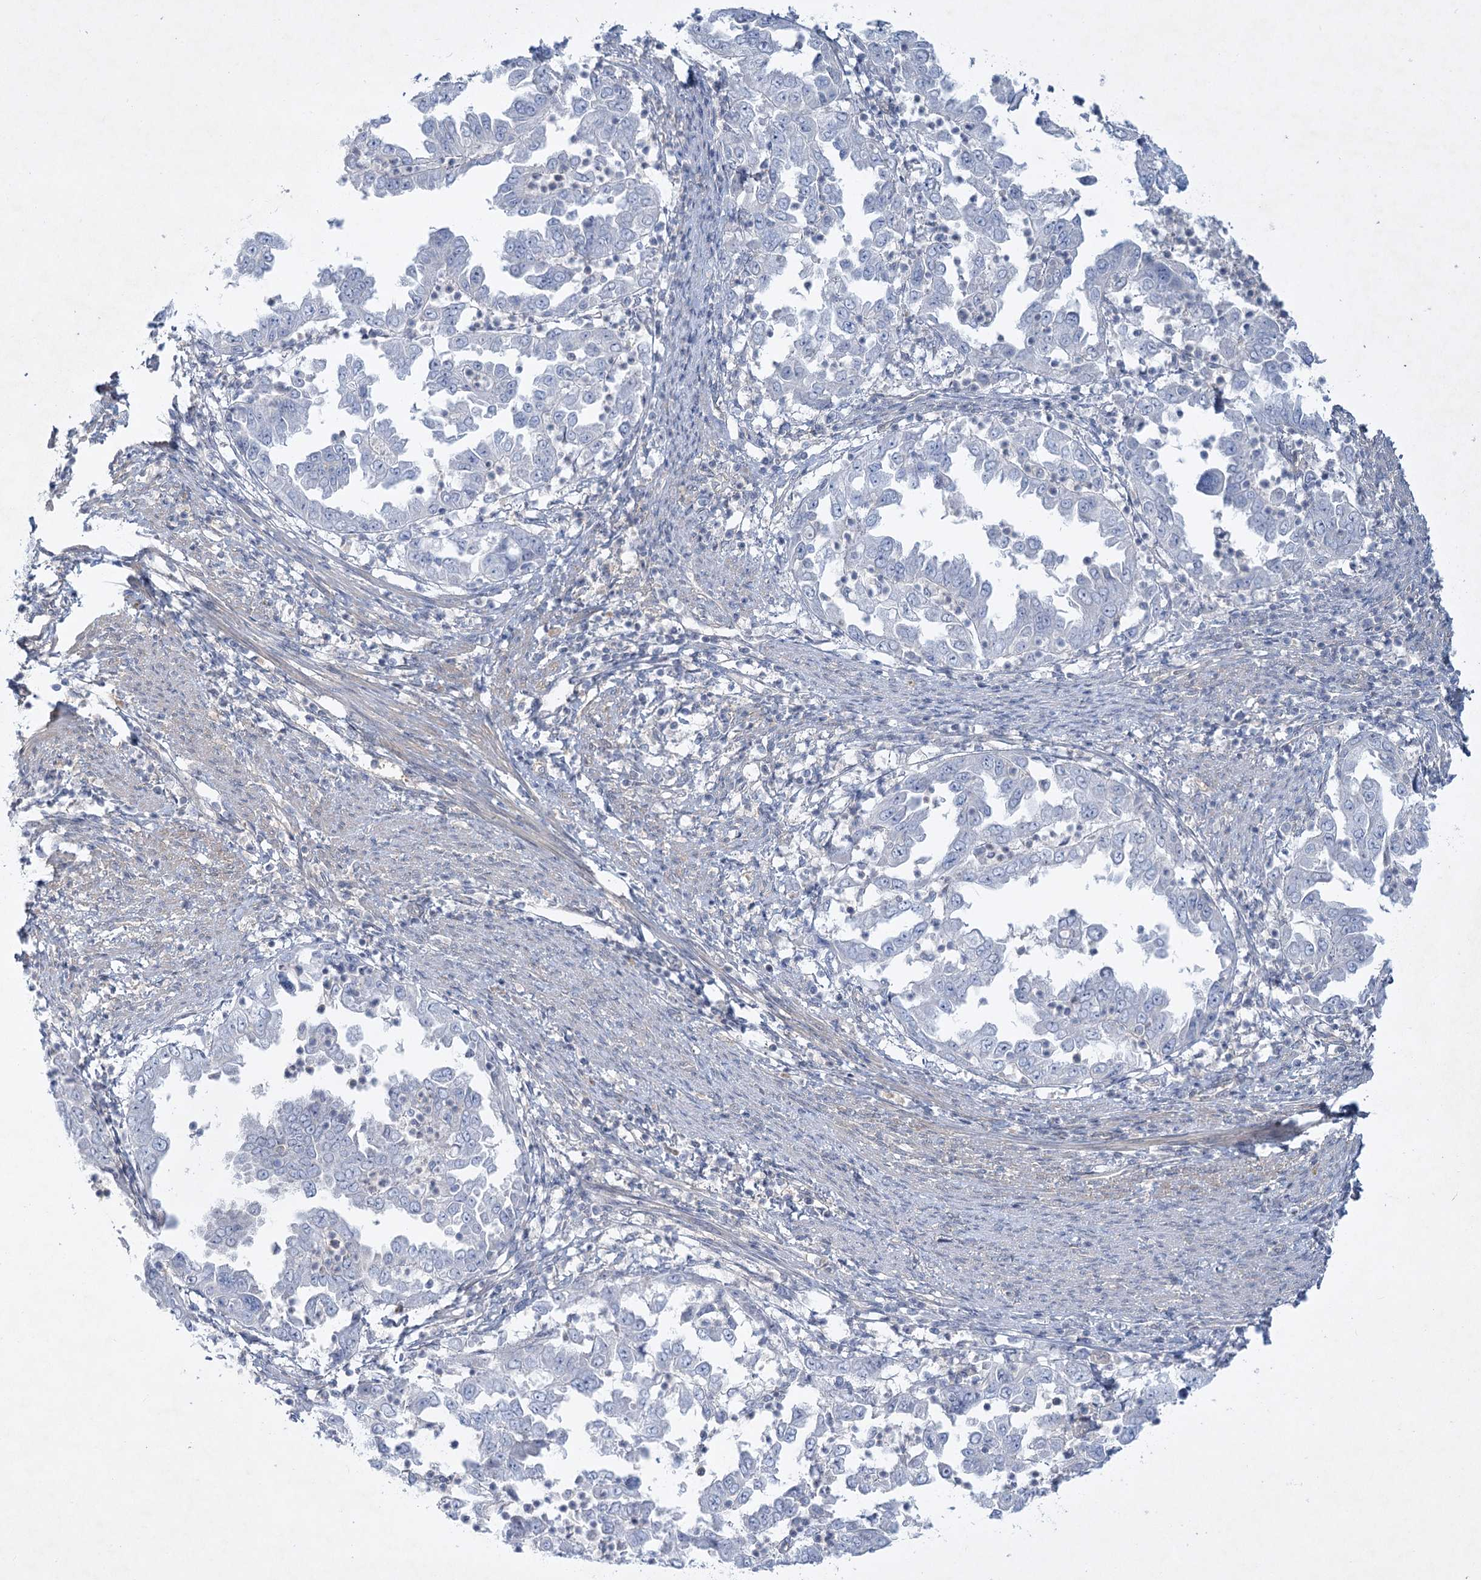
{"staining": {"intensity": "negative", "quantity": "none", "location": "none"}, "tissue": "endometrial cancer", "cell_type": "Tumor cells", "image_type": "cancer", "snomed": [{"axis": "morphology", "description": "Adenocarcinoma, NOS"}, {"axis": "topography", "description": "Endometrium"}], "caption": "A high-resolution image shows immunohistochemistry staining of adenocarcinoma (endometrial), which shows no significant expression in tumor cells.", "gene": "AAMDC", "patient": {"sex": "female", "age": 85}}